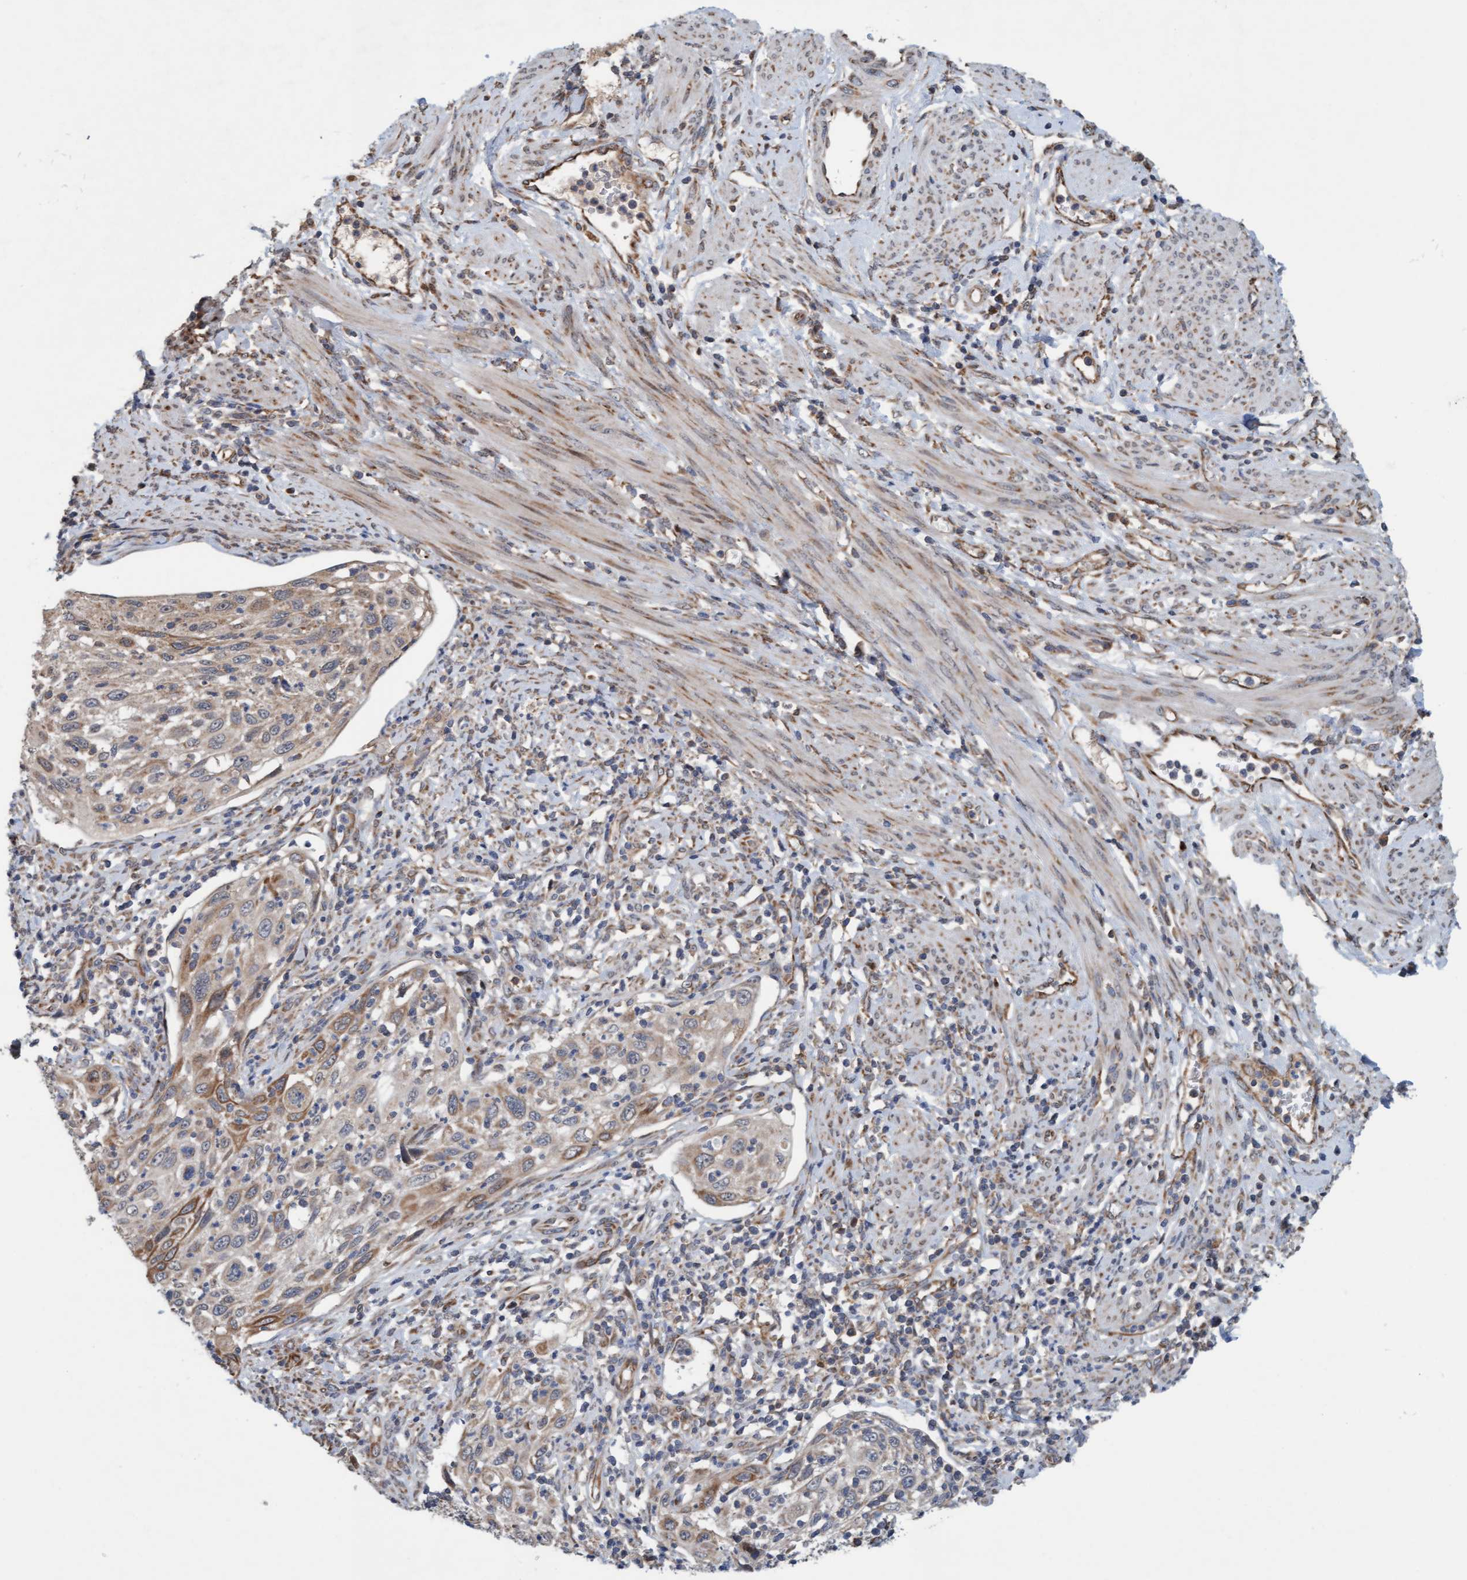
{"staining": {"intensity": "moderate", "quantity": ">75%", "location": "cytoplasmic/membranous"}, "tissue": "cervical cancer", "cell_type": "Tumor cells", "image_type": "cancer", "snomed": [{"axis": "morphology", "description": "Squamous cell carcinoma, NOS"}, {"axis": "topography", "description": "Cervix"}], "caption": "Immunohistochemistry of human cervical squamous cell carcinoma shows medium levels of moderate cytoplasmic/membranous positivity in approximately >75% of tumor cells.", "gene": "ZNF566", "patient": {"sex": "female", "age": 70}}